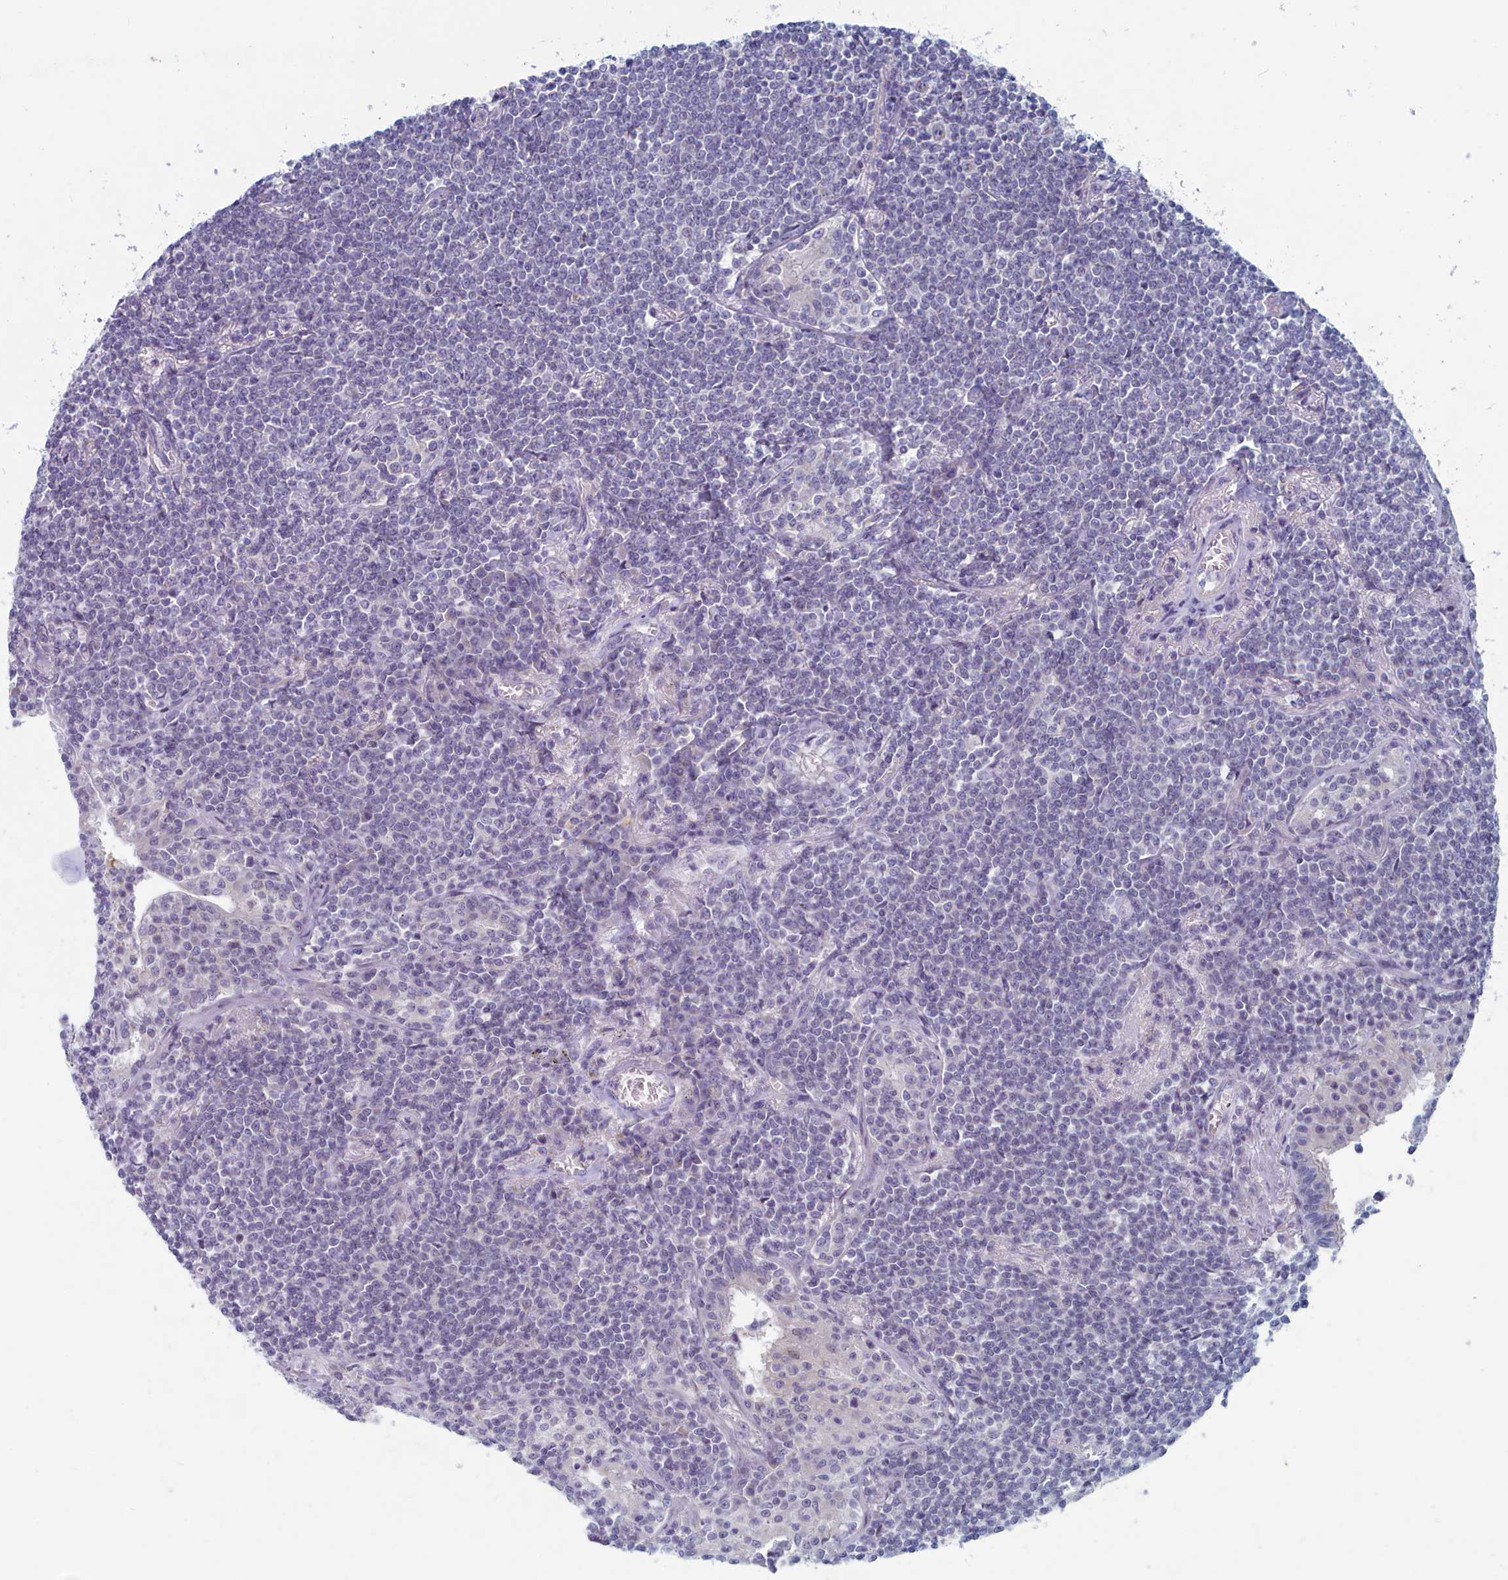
{"staining": {"intensity": "negative", "quantity": "none", "location": "none"}, "tissue": "lymphoma", "cell_type": "Tumor cells", "image_type": "cancer", "snomed": [{"axis": "morphology", "description": "Malignant lymphoma, non-Hodgkin's type, Low grade"}, {"axis": "topography", "description": "Lung"}], "caption": "Tumor cells show no significant positivity in malignant lymphoma, non-Hodgkin's type (low-grade).", "gene": "WDR76", "patient": {"sex": "female", "age": 71}}